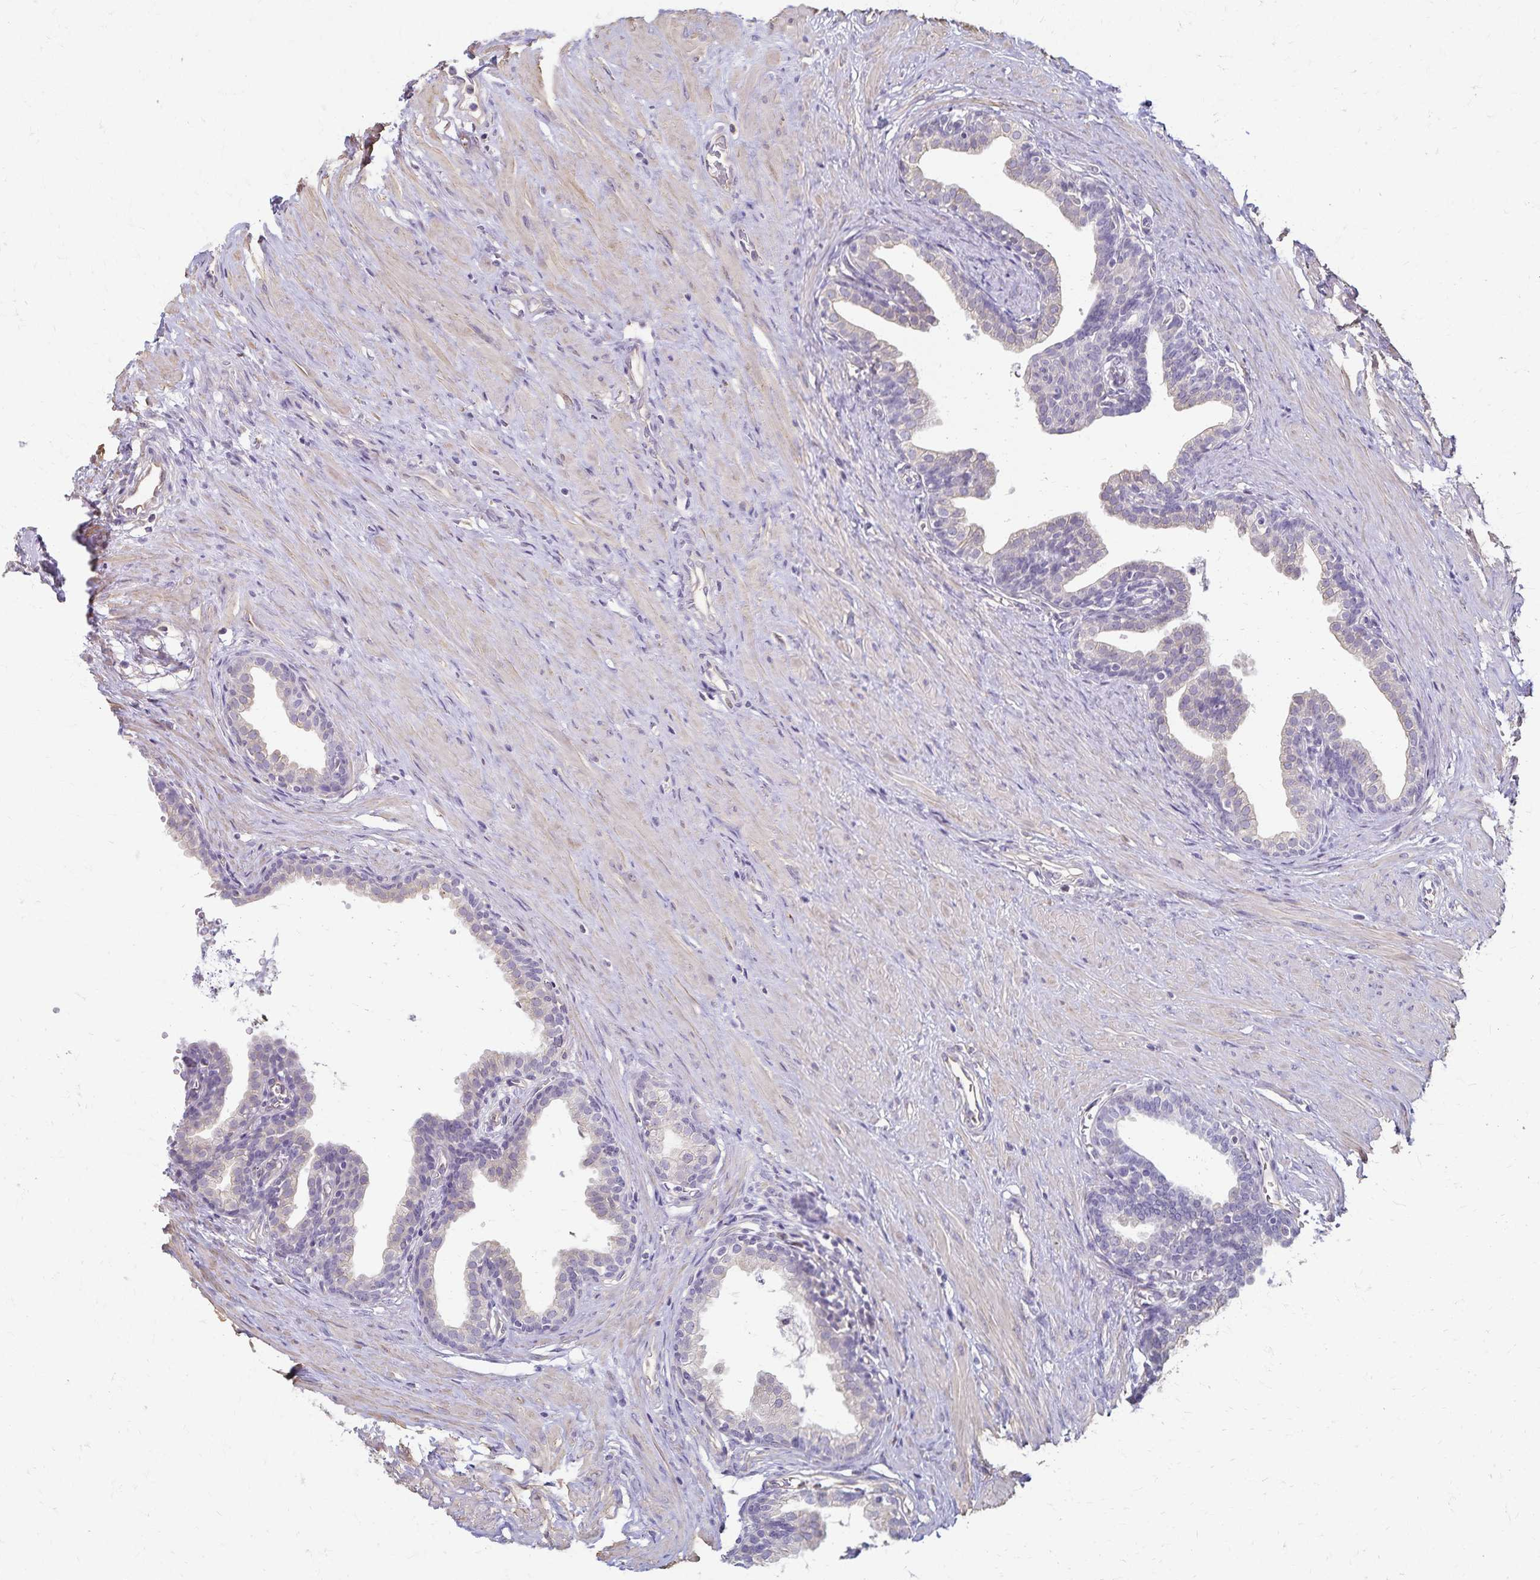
{"staining": {"intensity": "negative", "quantity": "none", "location": "none"}, "tissue": "prostate", "cell_type": "Glandular cells", "image_type": "normal", "snomed": [{"axis": "morphology", "description": "Normal tissue, NOS"}, {"axis": "topography", "description": "Prostate"}, {"axis": "topography", "description": "Peripheral nerve tissue"}], "caption": "High magnification brightfield microscopy of benign prostate stained with DAB (3,3'-diaminobenzidine) (brown) and counterstained with hematoxylin (blue): glandular cells show no significant positivity. (DAB immunohistochemistry (IHC) with hematoxylin counter stain).", "gene": "KISS1", "patient": {"sex": "male", "age": 55}}